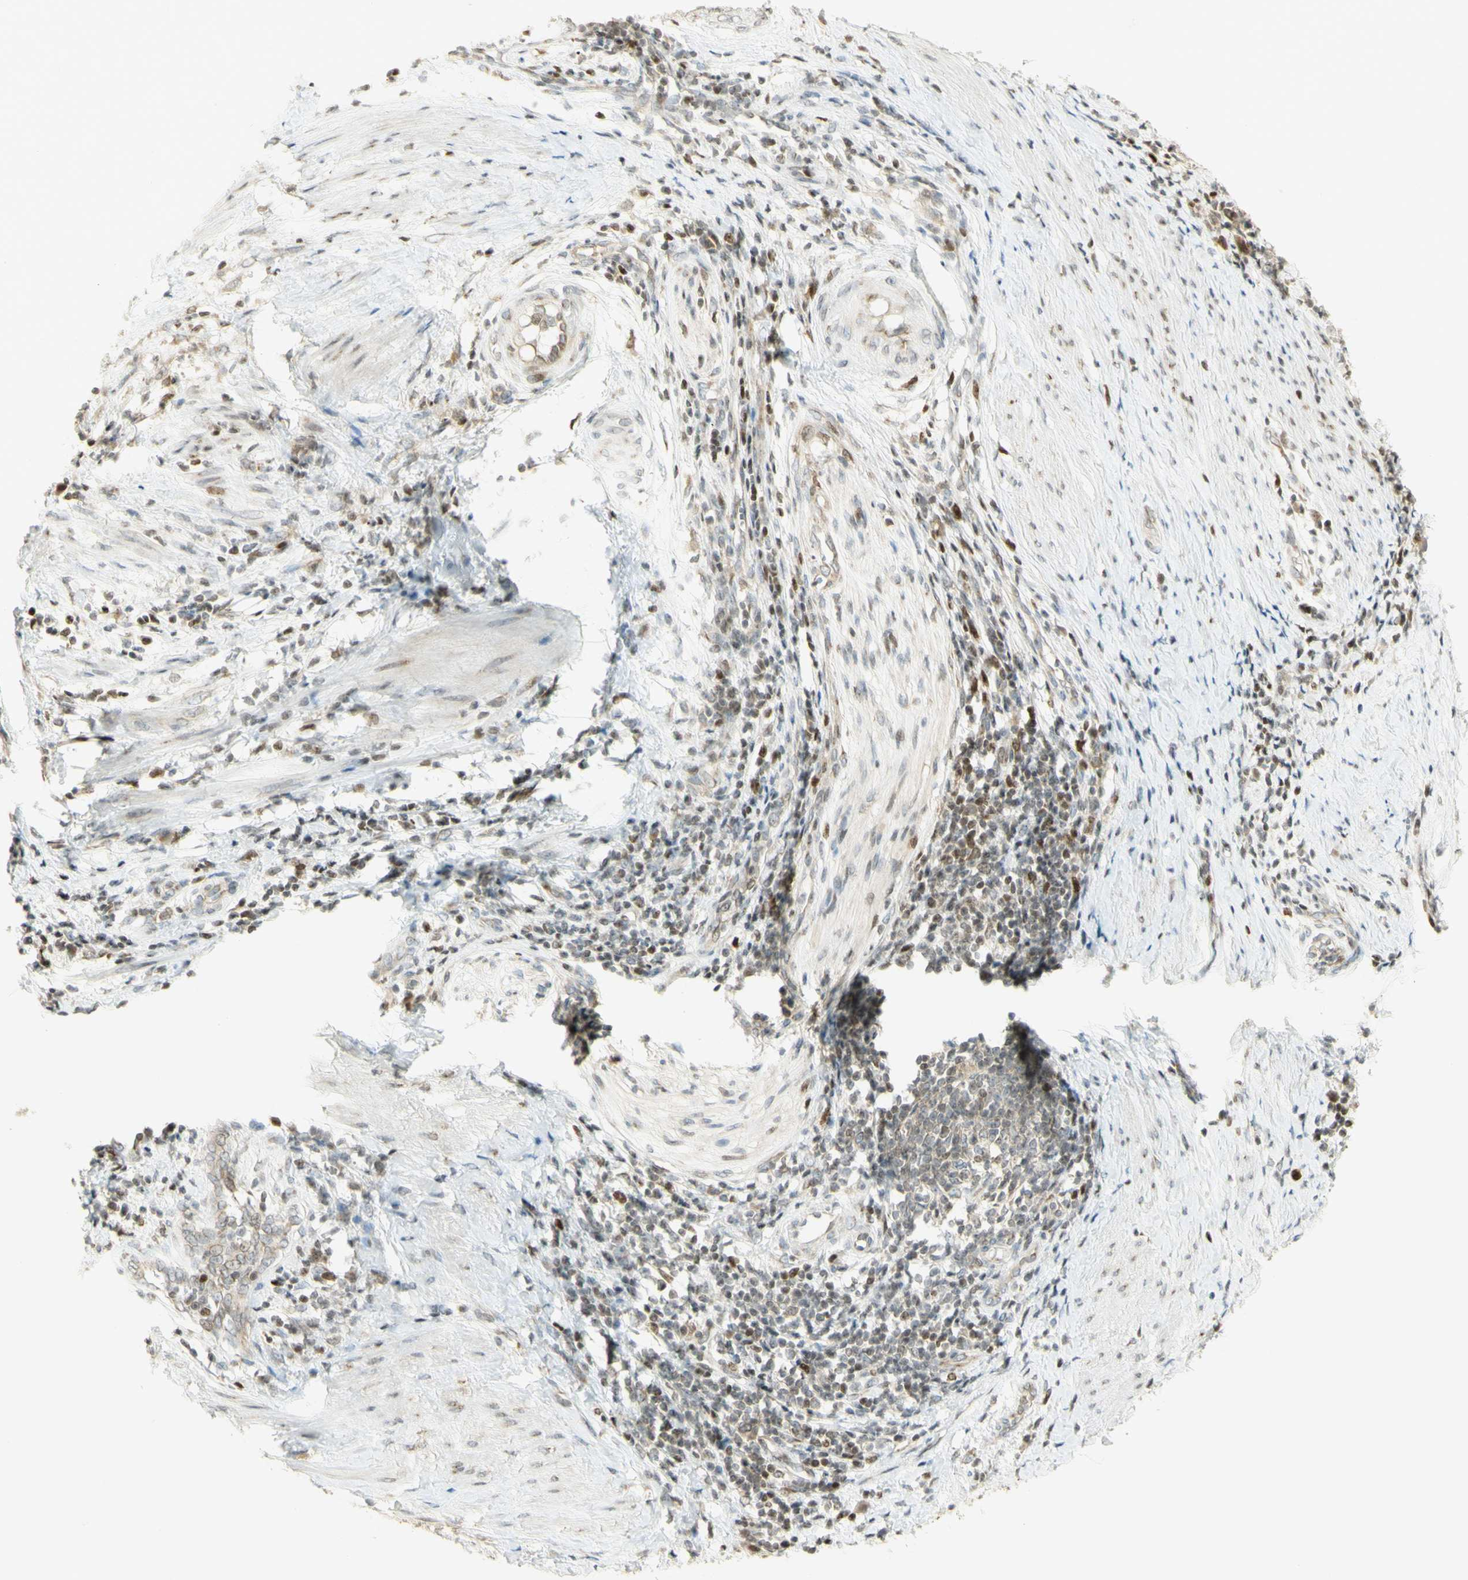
{"staining": {"intensity": "moderate", "quantity": "25%-75%", "location": "cytoplasmic/membranous,nuclear"}, "tissue": "cervical cancer", "cell_type": "Tumor cells", "image_type": "cancer", "snomed": [{"axis": "morphology", "description": "Squamous cell carcinoma, NOS"}, {"axis": "topography", "description": "Cervix"}], "caption": "DAB immunohistochemical staining of cervical cancer (squamous cell carcinoma) demonstrates moderate cytoplasmic/membranous and nuclear protein staining in about 25%-75% of tumor cells. The staining is performed using DAB (3,3'-diaminobenzidine) brown chromogen to label protein expression. The nuclei are counter-stained blue using hematoxylin.", "gene": "KIF11", "patient": {"sex": "female", "age": 39}}